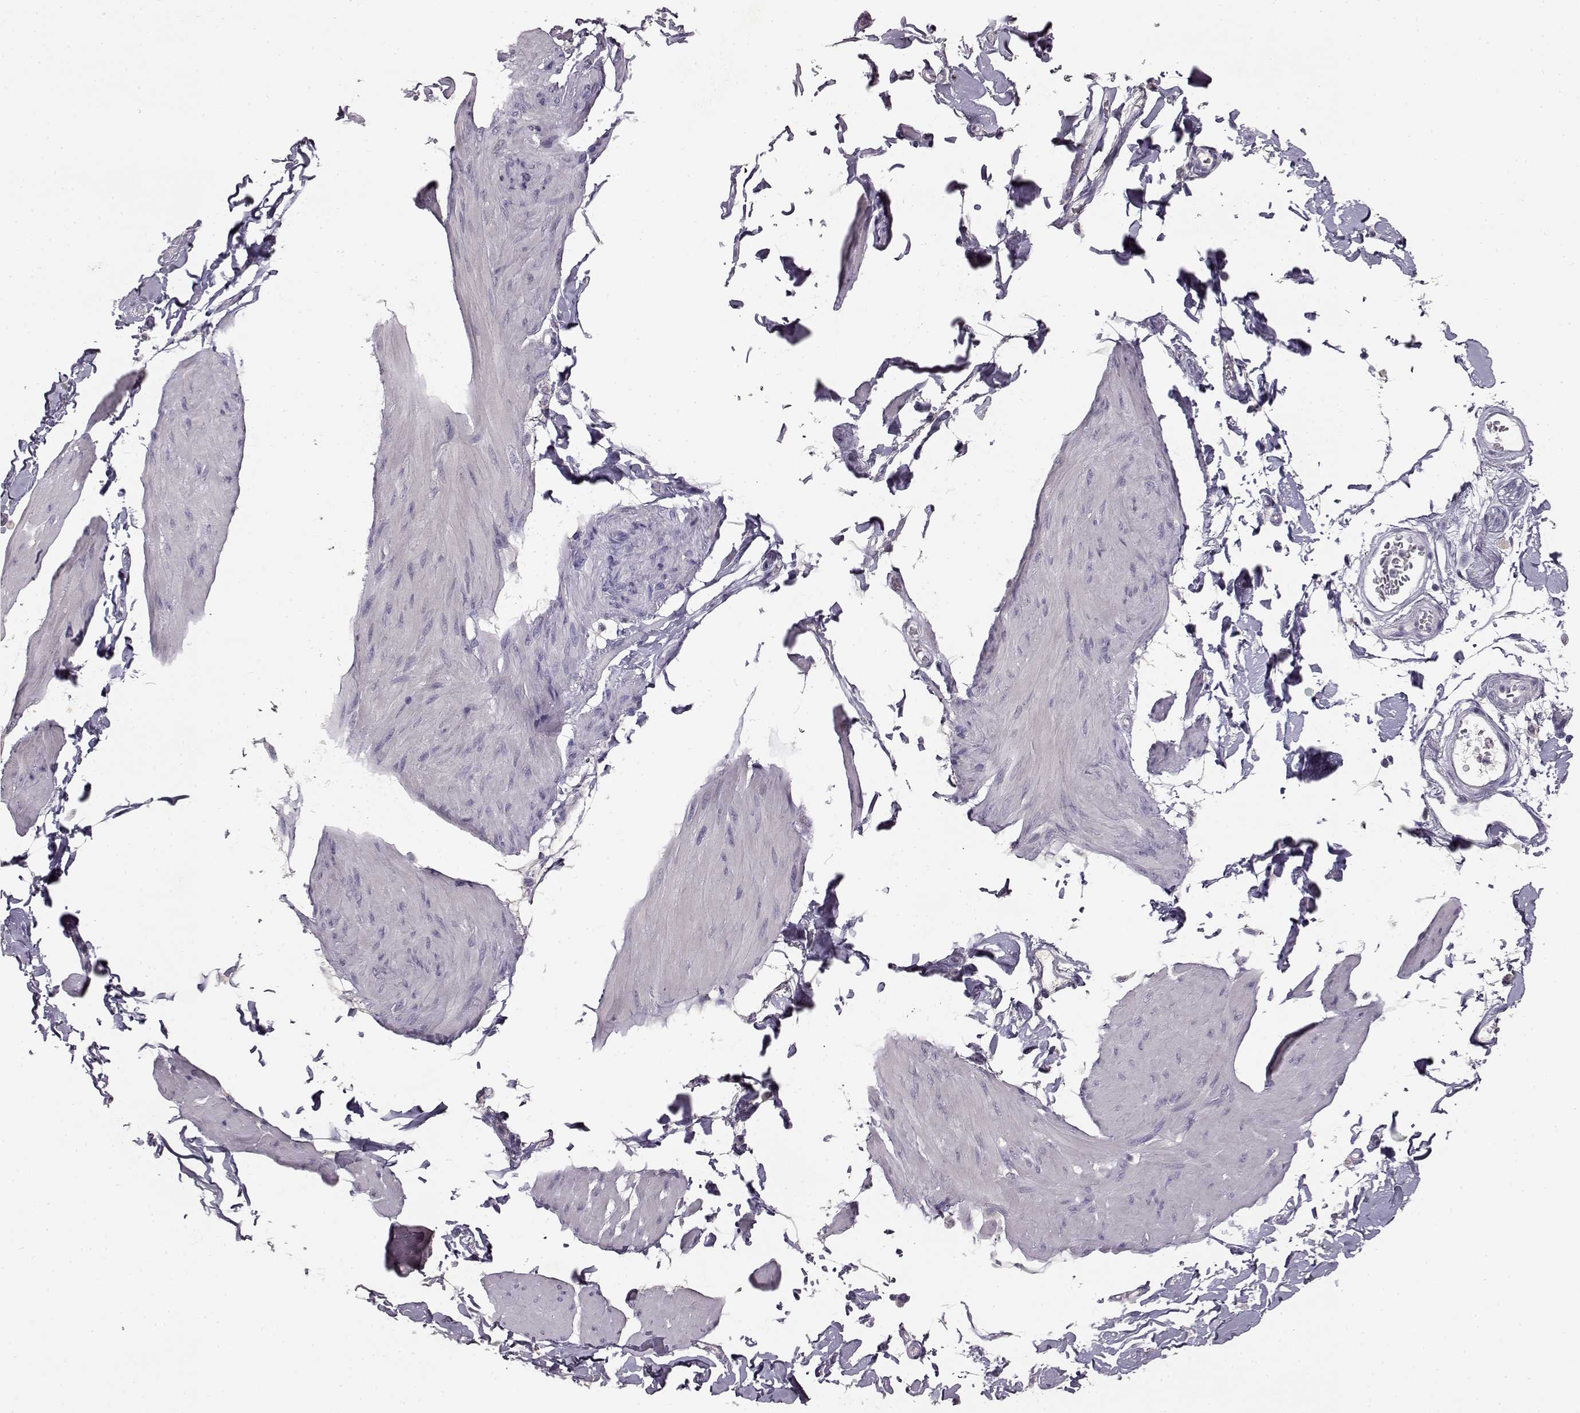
{"staining": {"intensity": "negative", "quantity": "none", "location": "none"}, "tissue": "smooth muscle", "cell_type": "Smooth muscle cells", "image_type": "normal", "snomed": [{"axis": "morphology", "description": "Normal tissue, NOS"}, {"axis": "topography", "description": "Adipose tissue"}, {"axis": "topography", "description": "Smooth muscle"}, {"axis": "topography", "description": "Peripheral nerve tissue"}], "caption": "This is an immunohistochemistry (IHC) micrograph of benign smooth muscle. There is no staining in smooth muscle cells.", "gene": "SPAG17", "patient": {"sex": "male", "age": 83}}